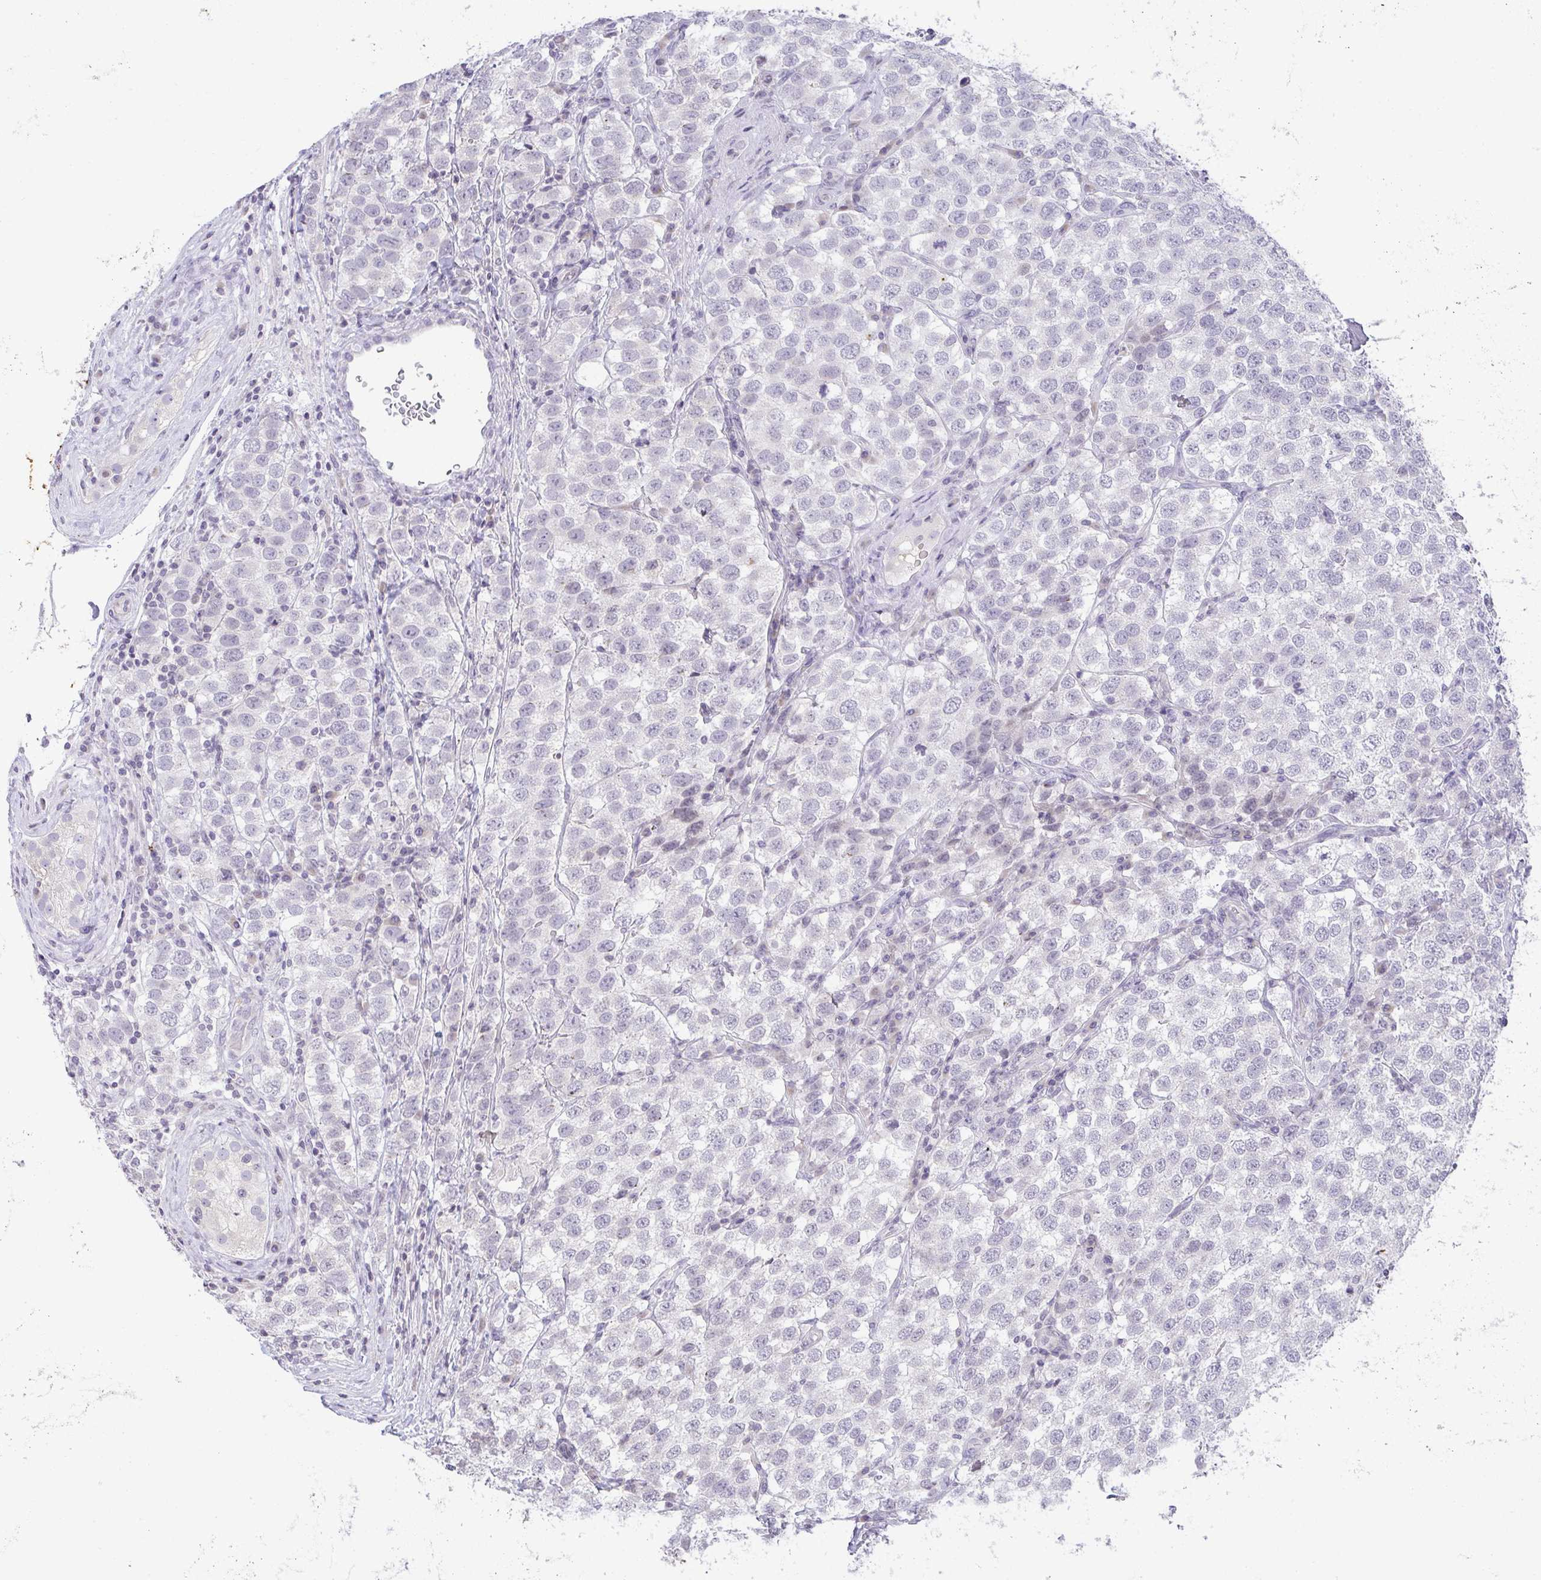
{"staining": {"intensity": "negative", "quantity": "none", "location": "none"}, "tissue": "testis cancer", "cell_type": "Tumor cells", "image_type": "cancer", "snomed": [{"axis": "morphology", "description": "Seminoma, NOS"}, {"axis": "topography", "description": "Testis"}], "caption": "This is an immunohistochemistry (IHC) image of testis seminoma. There is no positivity in tumor cells.", "gene": "CACNA1S", "patient": {"sex": "male", "age": 34}}